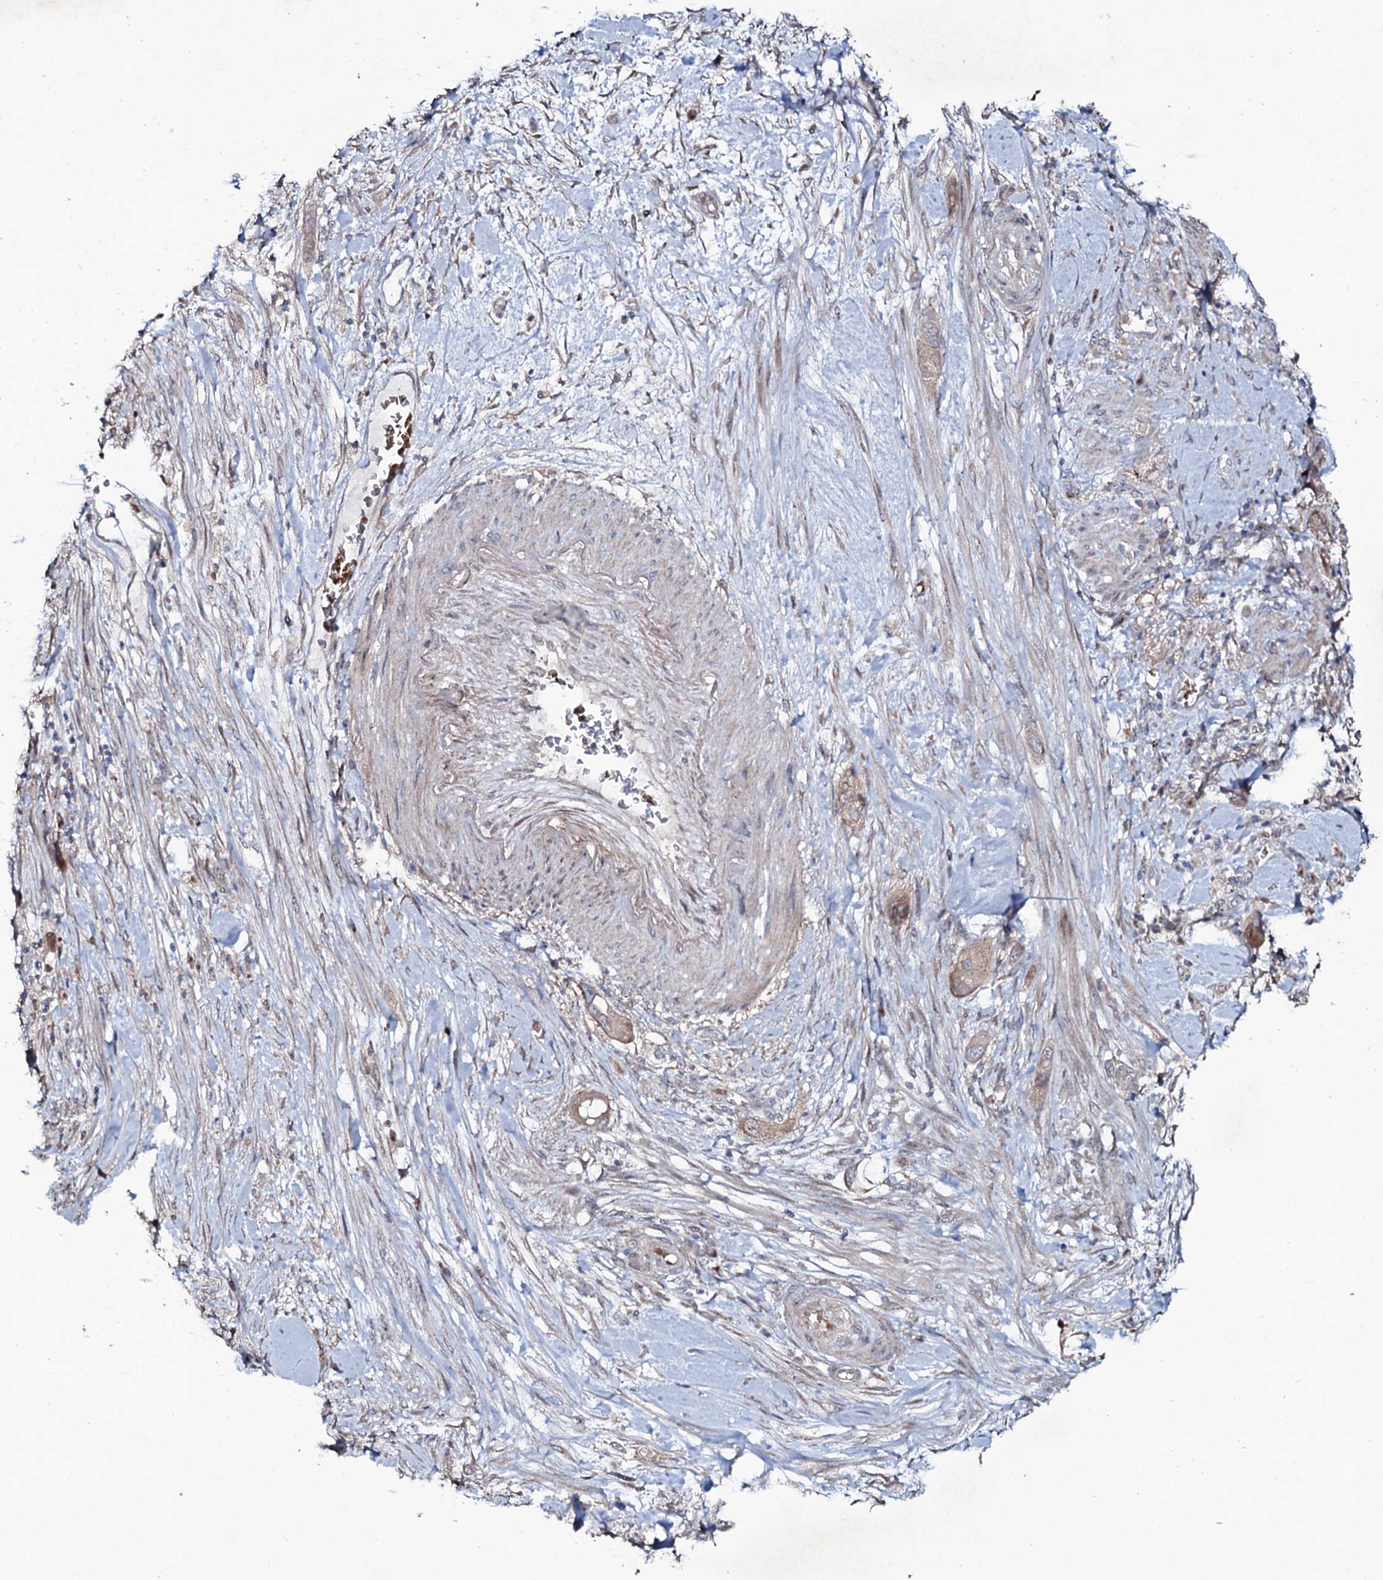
{"staining": {"intensity": "weak", "quantity": "<25%", "location": "cytoplasmic/membranous"}, "tissue": "pancreatic cancer", "cell_type": "Tumor cells", "image_type": "cancer", "snomed": [{"axis": "morphology", "description": "Adenocarcinoma, NOS"}, {"axis": "topography", "description": "Pancreas"}], "caption": "Image shows no significant protein expression in tumor cells of pancreatic cancer (adenocarcinoma).", "gene": "COG6", "patient": {"sex": "male", "age": 68}}